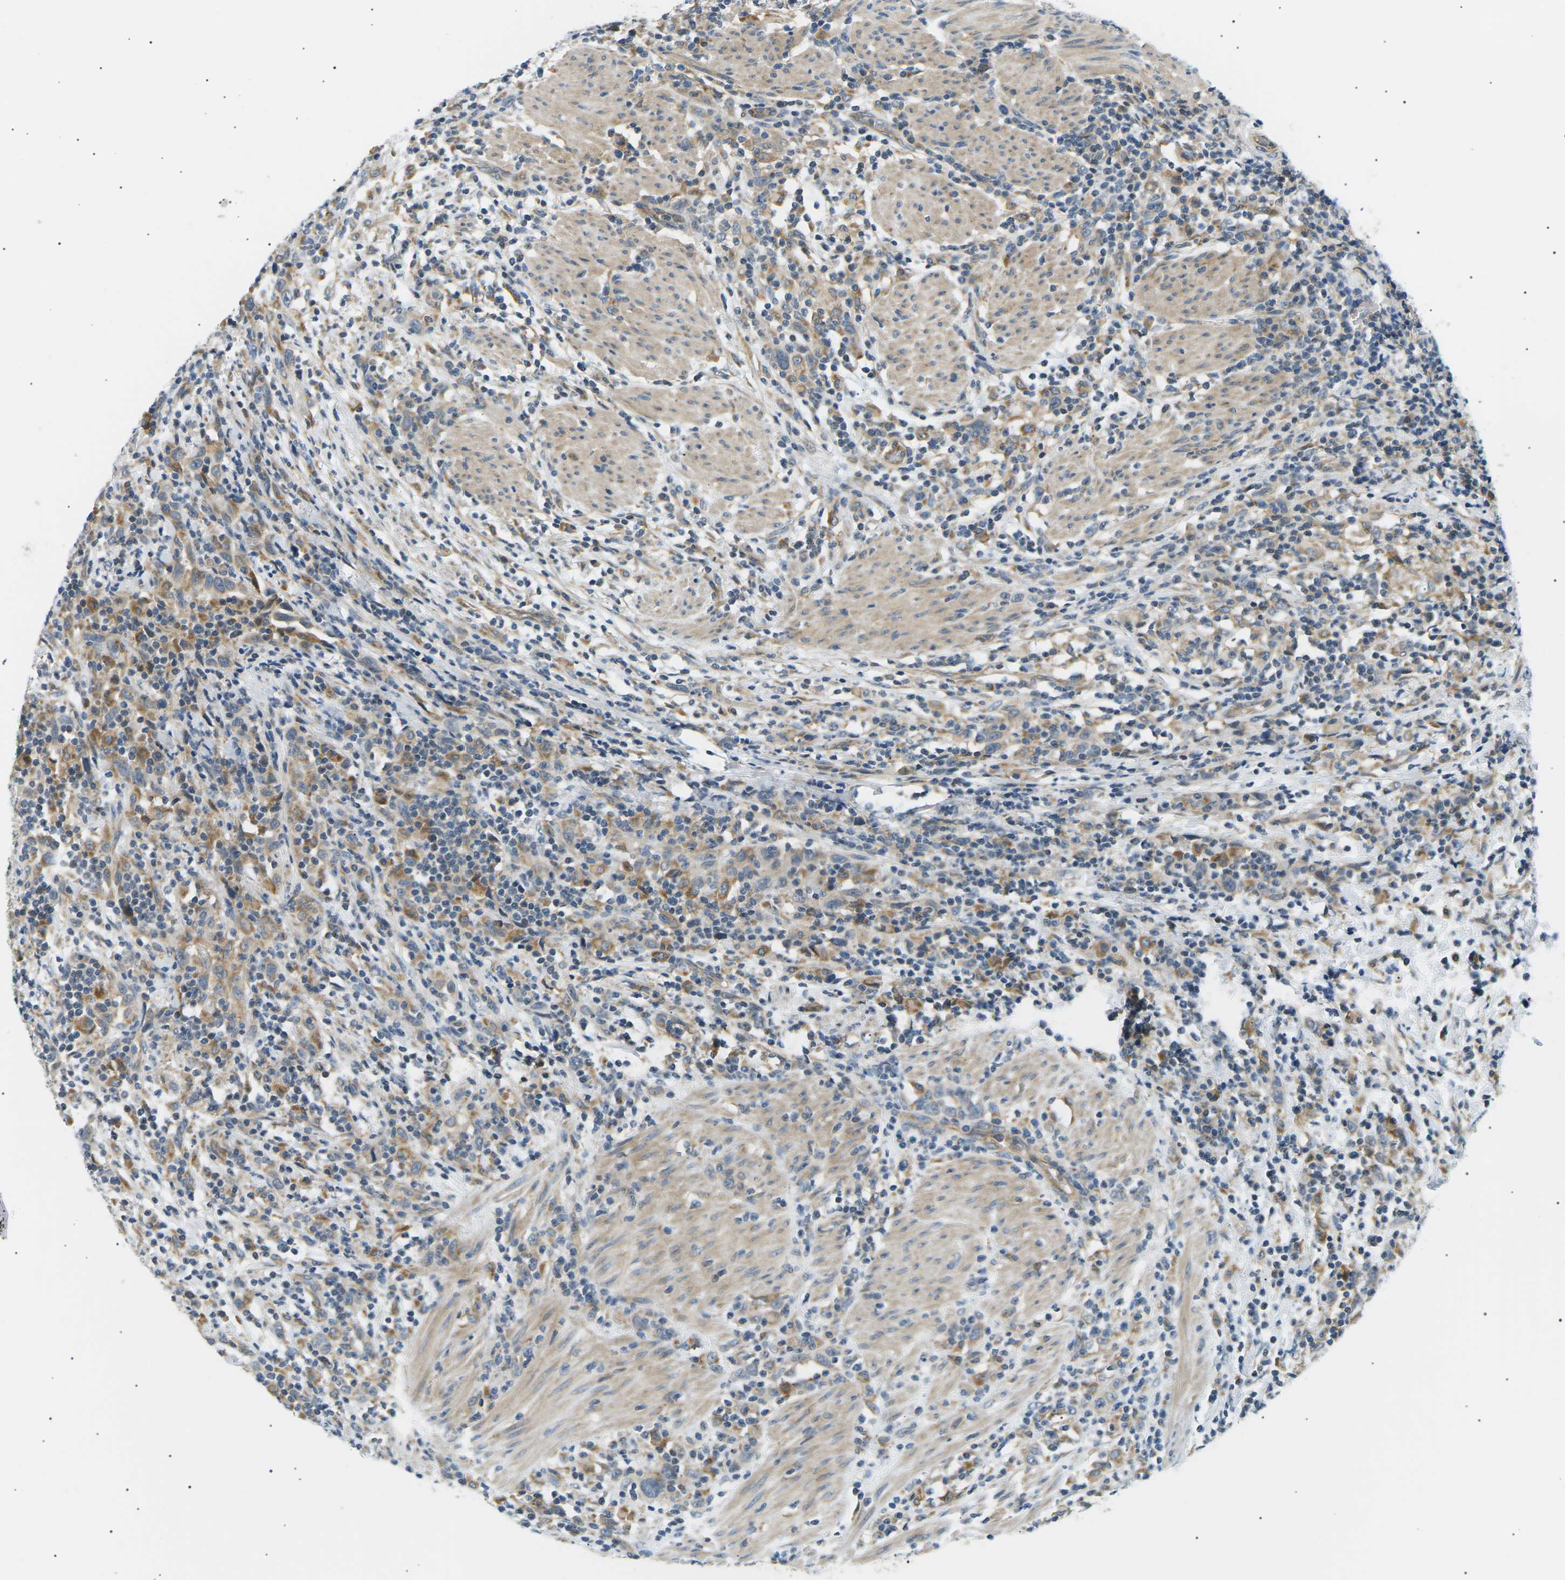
{"staining": {"intensity": "moderate", "quantity": "25%-75%", "location": "cytoplasmic/membranous"}, "tissue": "urothelial cancer", "cell_type": "Tumor cells", "image_type": "cancer", "snomed": [{"axis": "morphology", "description": "Urothelial carcinoma, High grade"}, {"axis": "topography", "description": "Urinary bladder"}], "caption": "A histopathology image showing moderate cytoplasmic/membranous positivity in about 25%-75% of tumor cells in urothelial cancer, as visualized by brown immunohistochemical staining.", "gene": "TBC1D8", "patient": {"sex": "male", "age": 61}}